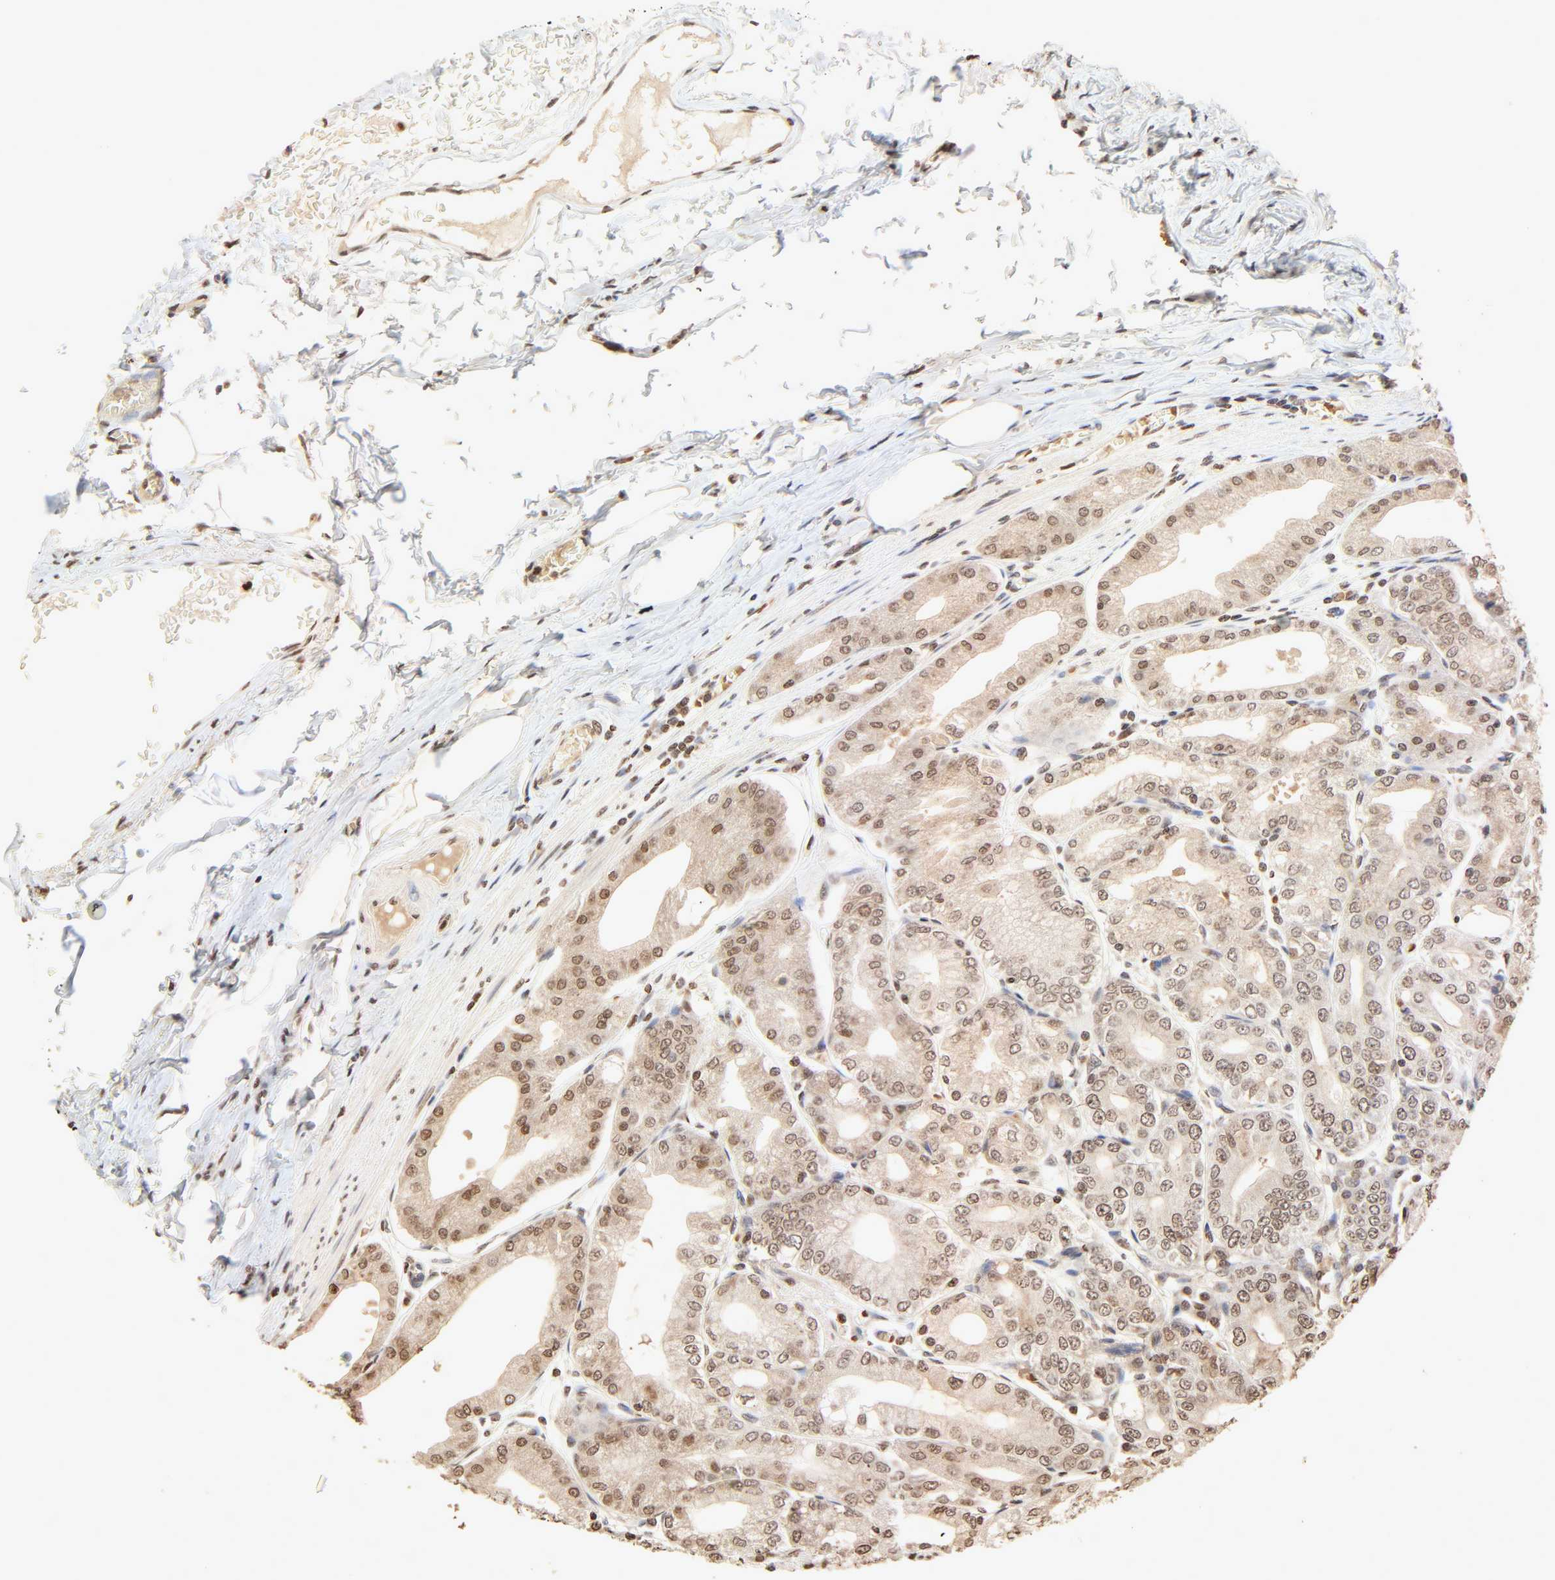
{"staining": {"intensity": "moderate", "quantity": ">75%", "location": "cytoplasmic/membranous,nuclear"}, "tissue": "stomach", "cell_type": "Glandular cells", "image_type": "normal", "snomed": [{"axis": "morphology", "description": "Normal tissue, NOS"}, {"axis": "topography", "description": "Stomach, lower"}], "caption": "The photomicrograph reveals staining of normal stomach, revealing moderate cytoplasmic/membranous,nuclear protein positivity (brown color) within glandular cells. Using DAB (brown) and hematoxylin (blue) stains, captured at high magnification using brightfield microscopy.", "gene": "TBL1X", "patient": {"sex": "male", "age": 71}}